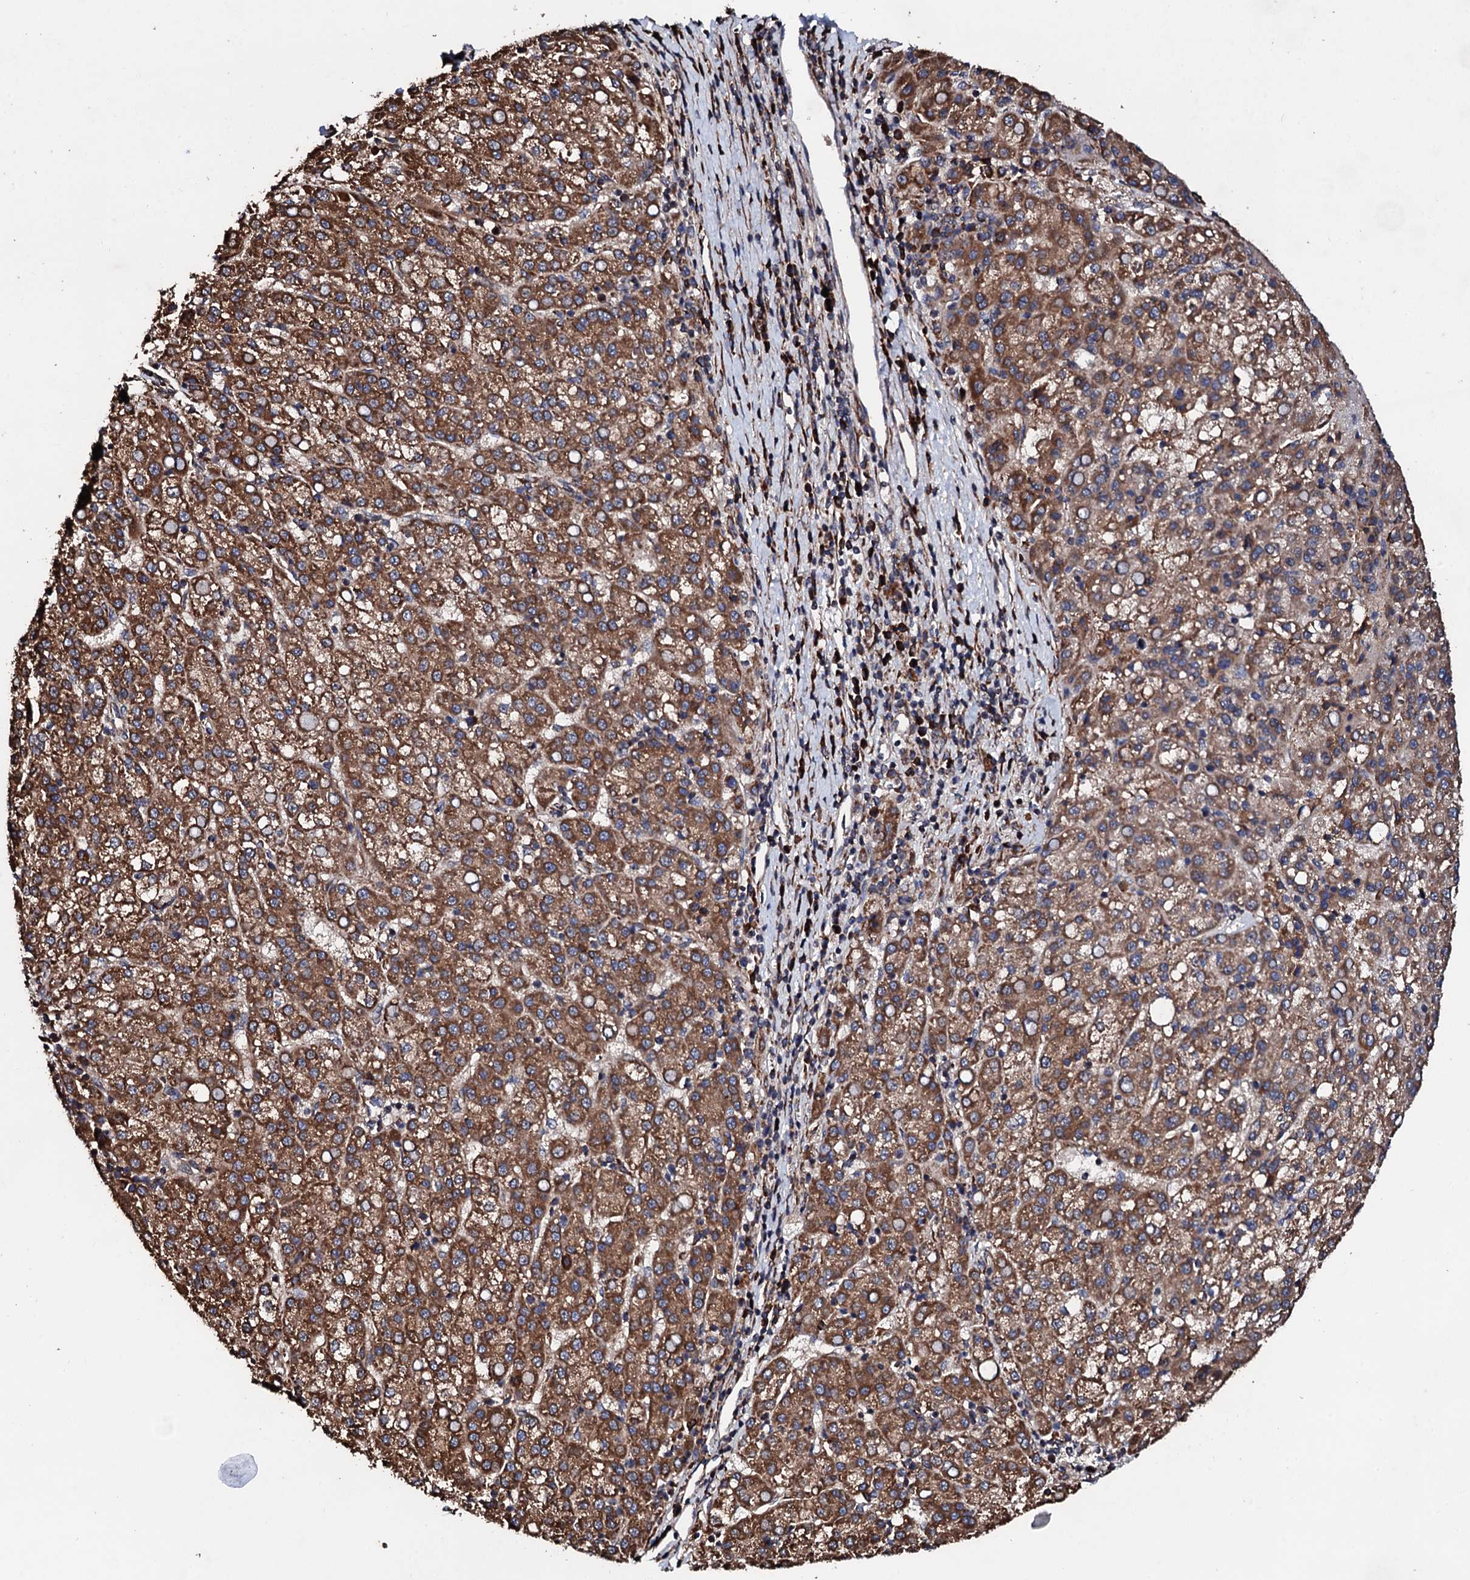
{"staining": {"intensity": "strong", "quantity": ">75%", "location": "cytoplasmic/membranous"}, "tissue": "liver cancer", "cell_type": "Tumor cells", "image_type": "cancer", "snomed": [{"axis": "morphology", "description": "Carcinoma, Hepatocellular, NOS"}, {"axis": "topography", "description": "Liver"}], "caption": "This micrograph shows IHC staining of liver hepatocellular carcinoma, with high strong cytoplasmic/membranous staining in approximately >75% of tumor cells.", "gene": "CKAP5", "patient": {"sex": "female", "age": 58}}